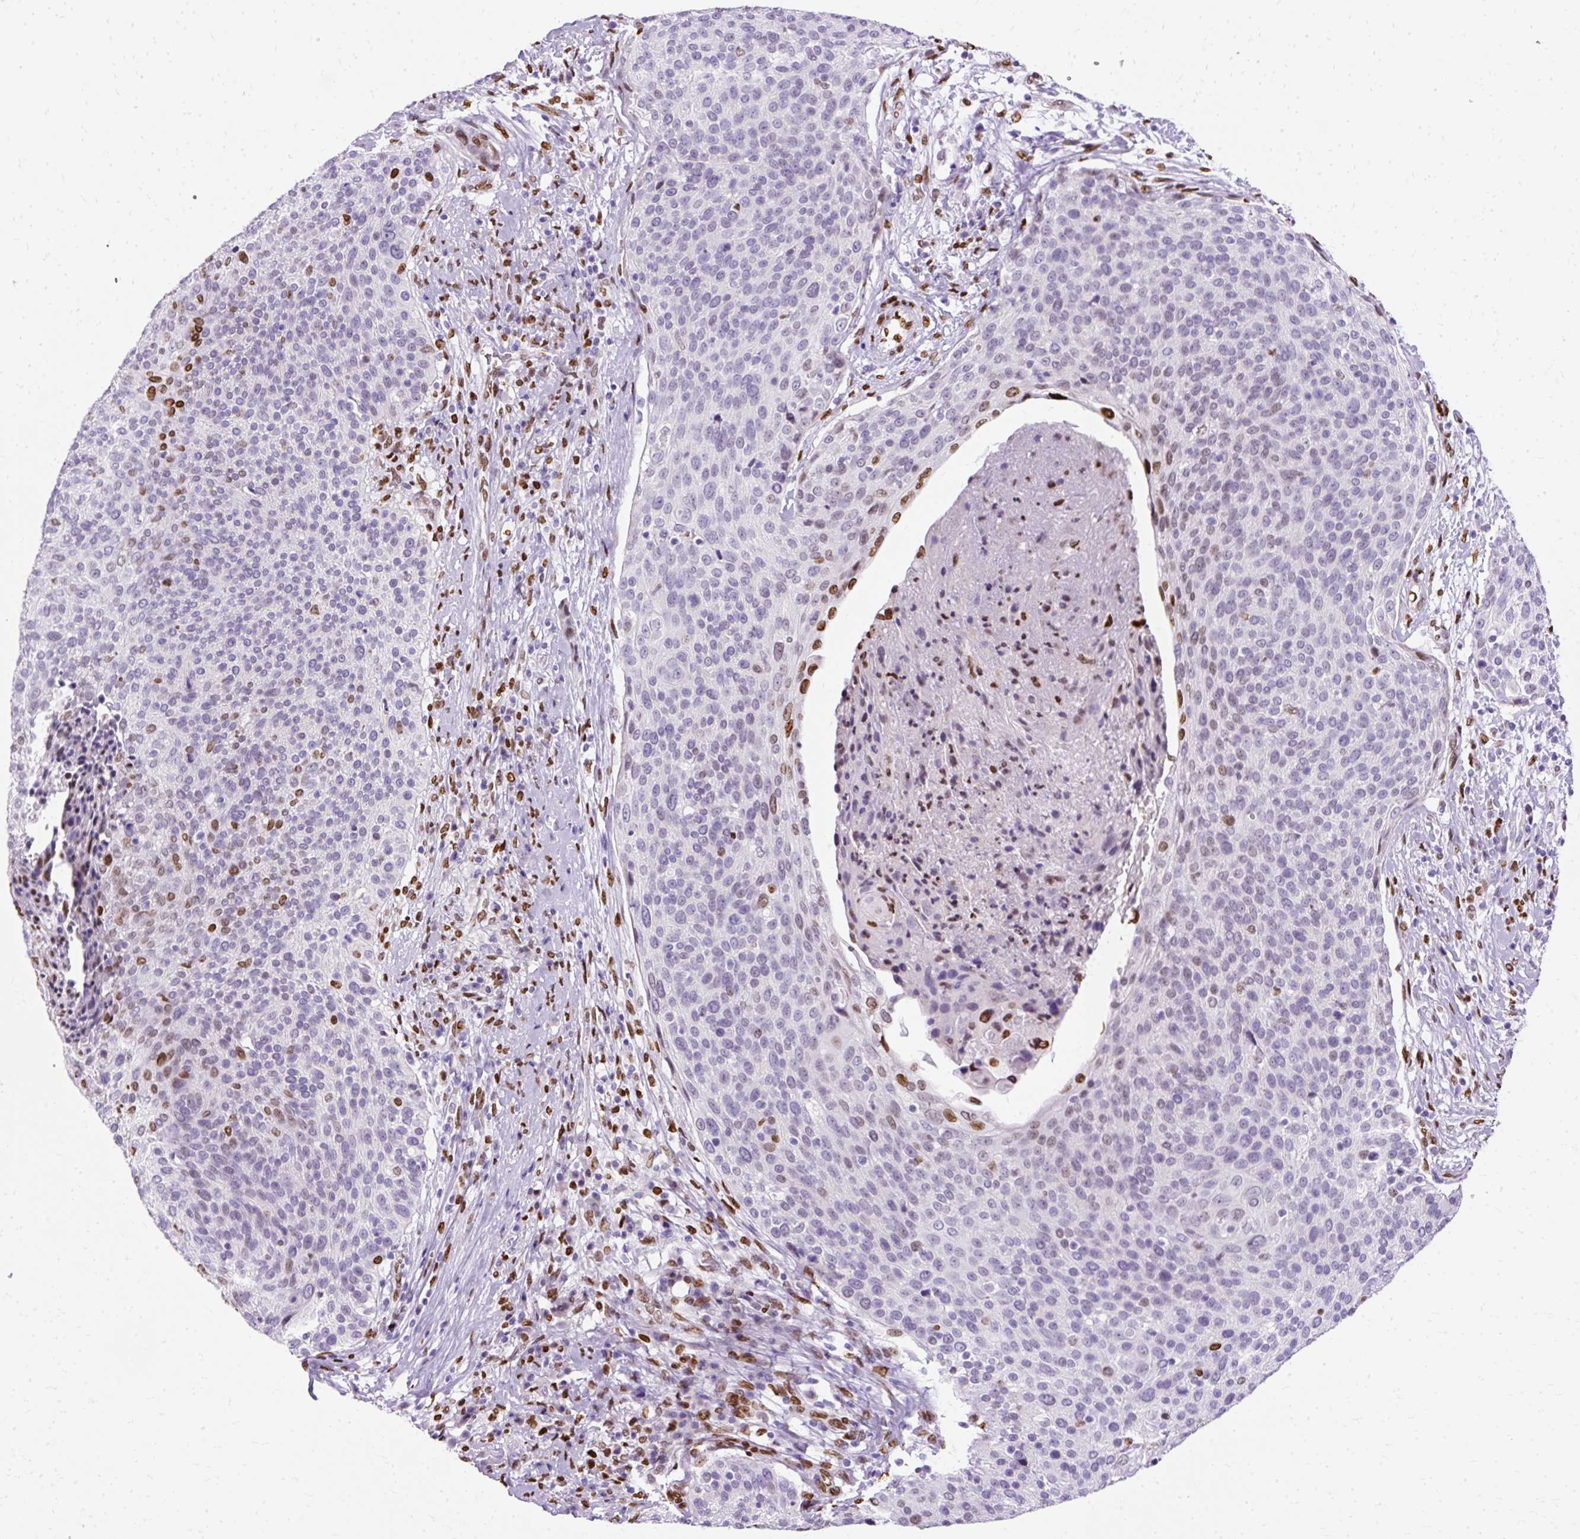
{"staining": {"intensity": "moderate", "quantity": "<25%", "location": "nuclear"}, "tissue": "cervical cancer", "cell_type": "Tumor cells", "image_type": "cancer", "snomed": [{"axis": "morphology", "description": "Squamous cell carcinoma, NOS"}, {"axis": "topography", "description": "Cervix"}], "caption": "Immunohistochemical staining of cervical squamous cell carcinoma reveals low levels of moderate nuclear protein positivity in approximately <25% of tumor cells. The protein of interest is stained brown, and the nuclei are stained in blue (DAB (3,3'-diaminobenzidine) IHC with brightfield microscopy, high magnification).", "gene": "TMEM184C", "patient": {"sex": "female", "age": 31}}